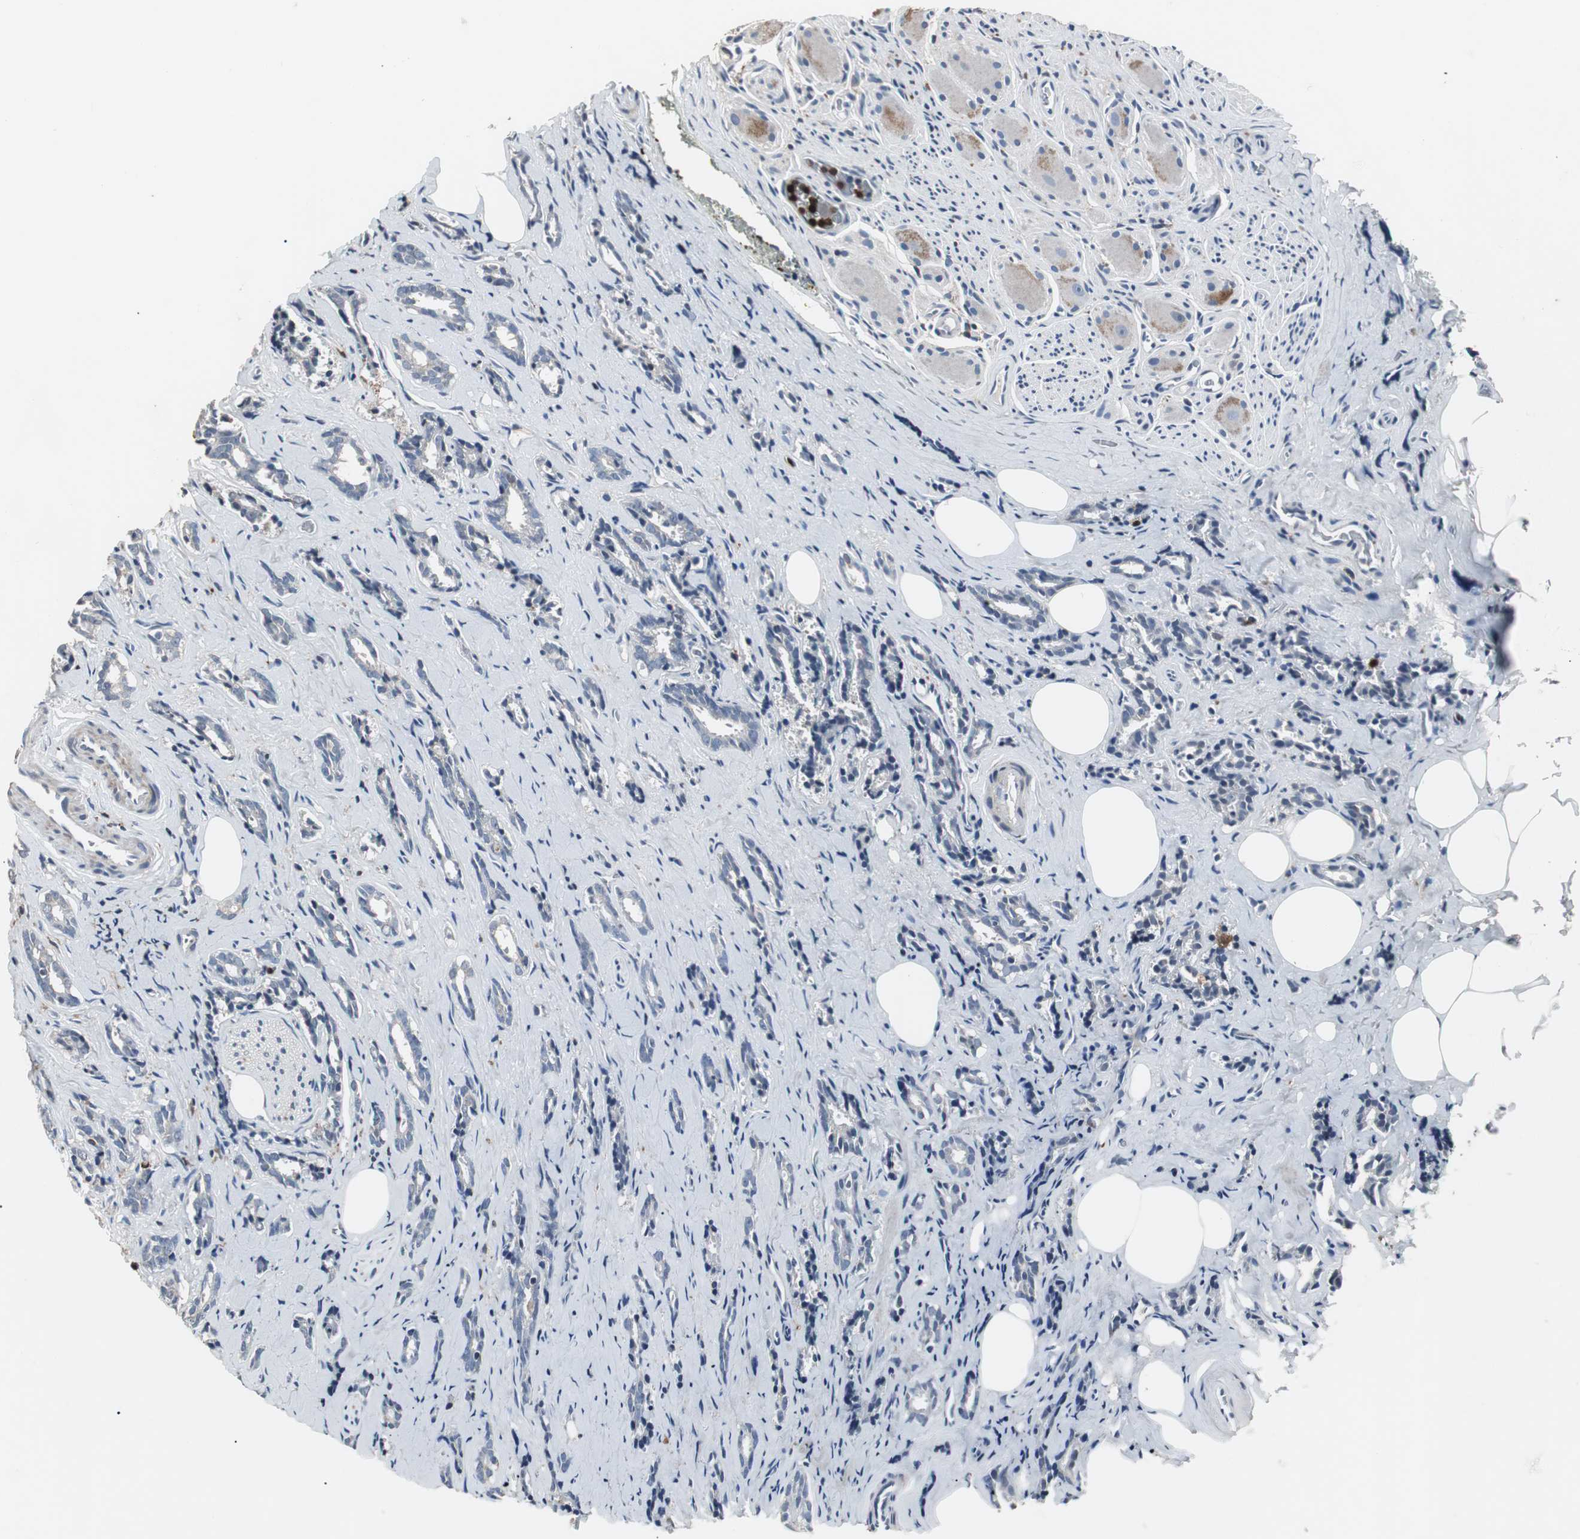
{"staining": {"intensity": "weak", "quantity": "25%-75%", "location": "cytoplasmic/membranous"}, "tissue": "prostate cancer", "cell_type": "Tumor cells", "image_type": "cancer", "snomed": [{"axis": "morphology", "description": "Adenocarcinoma, High grade"}, {"axis": "topography", "description": "Prostate"}], "caption": "Human prostate cancer stained with a brown dye demonstrates weak cytoplasmic/membranous positive staining in approximately 25%-75% of tumor cells.", "gene": "NCF2", "patient": {"sex": "male", "age": 67}}